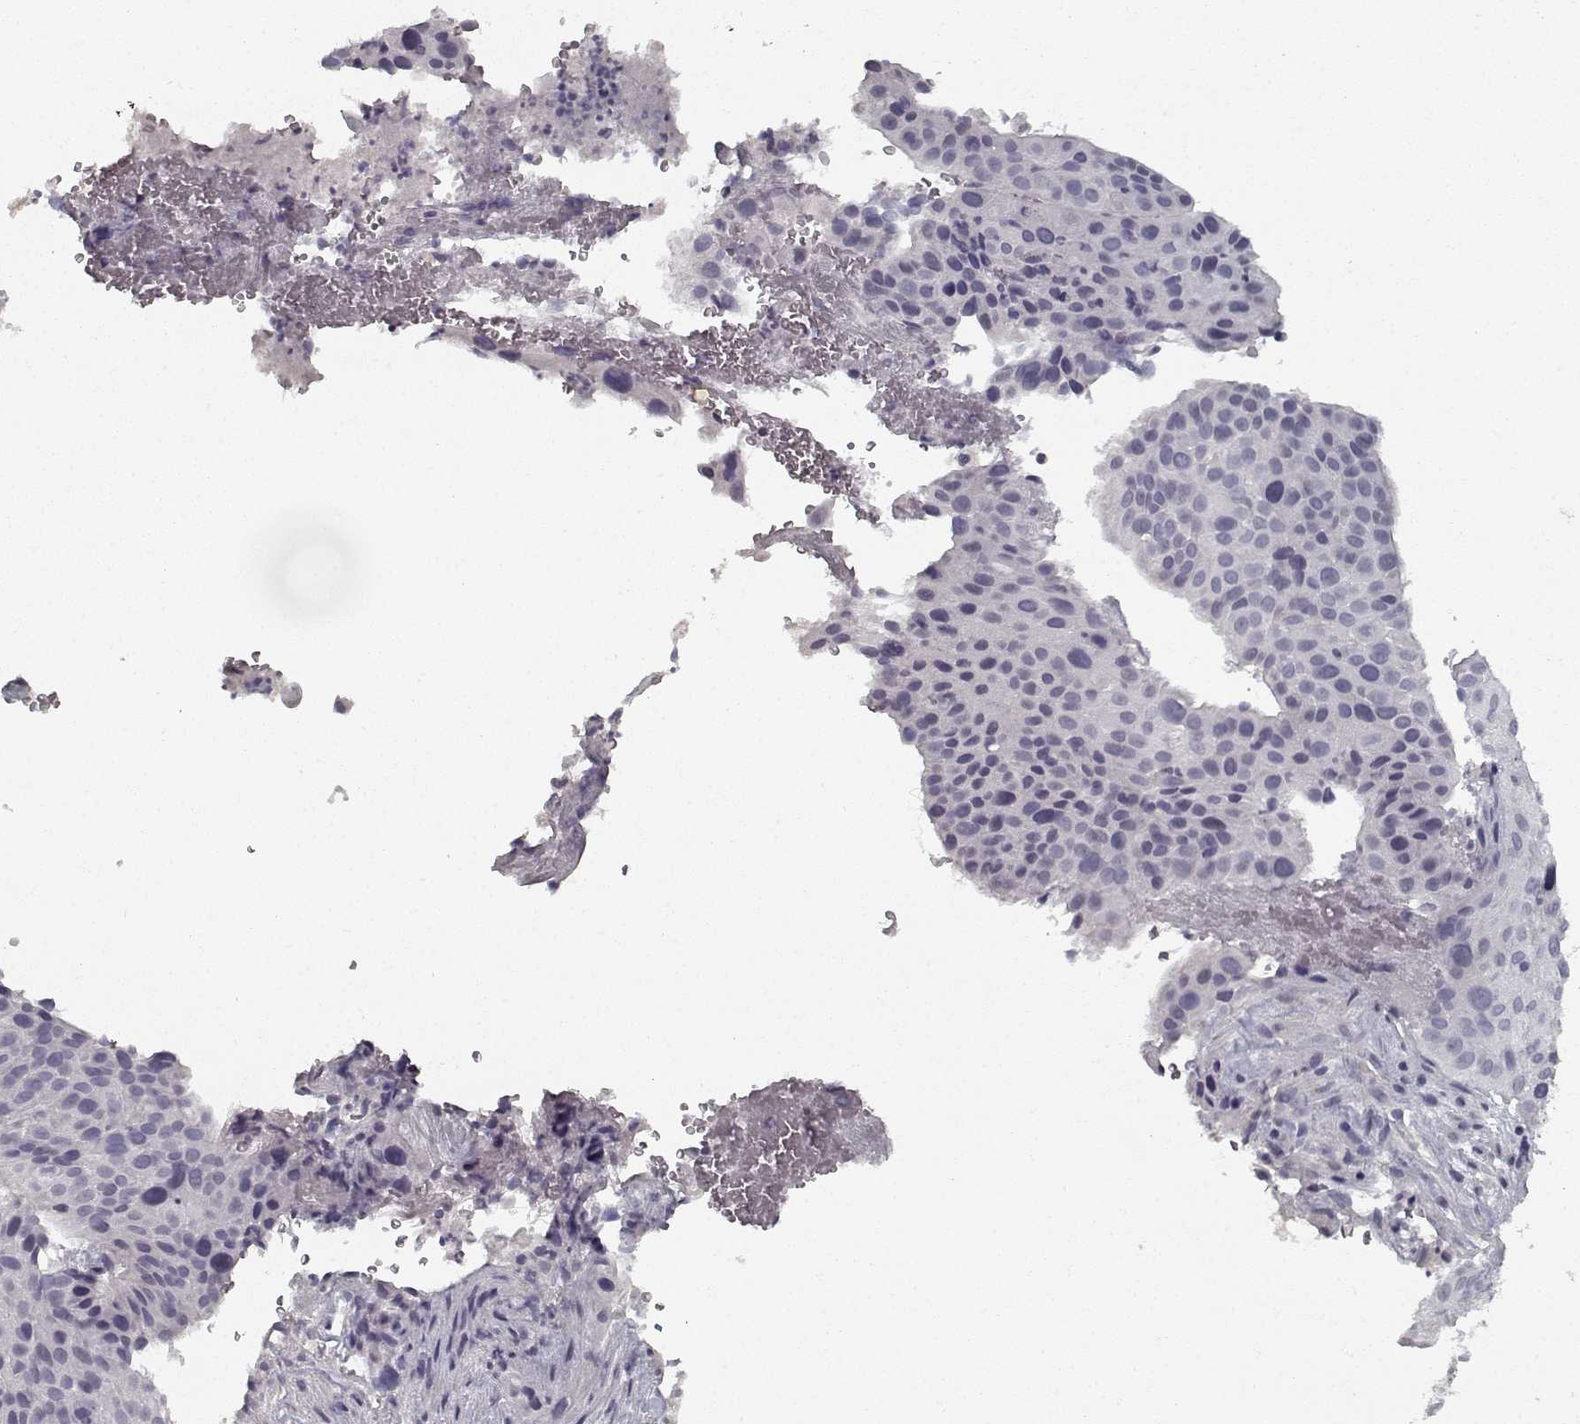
{"staining": {"intensity": "negative", "quantity": "none", "location": "none"}, "tissue": "cervical cancer", "cell_type": "Tumor cells", "image_type": "cancer", "snomed": [{"axis": "morphology", "description": "Squamous cell carcinoma, NOS"}, {"axis": "topography", "description": "Cervix"}], "caption": "This is a micrograph of immunohistochemistry (IHC) staining of squamous cell carcinoma (cervical), which shows no staining in tumor cells.", "gene": "GAD2", "patient": {"sex": "female", "age": 38}}